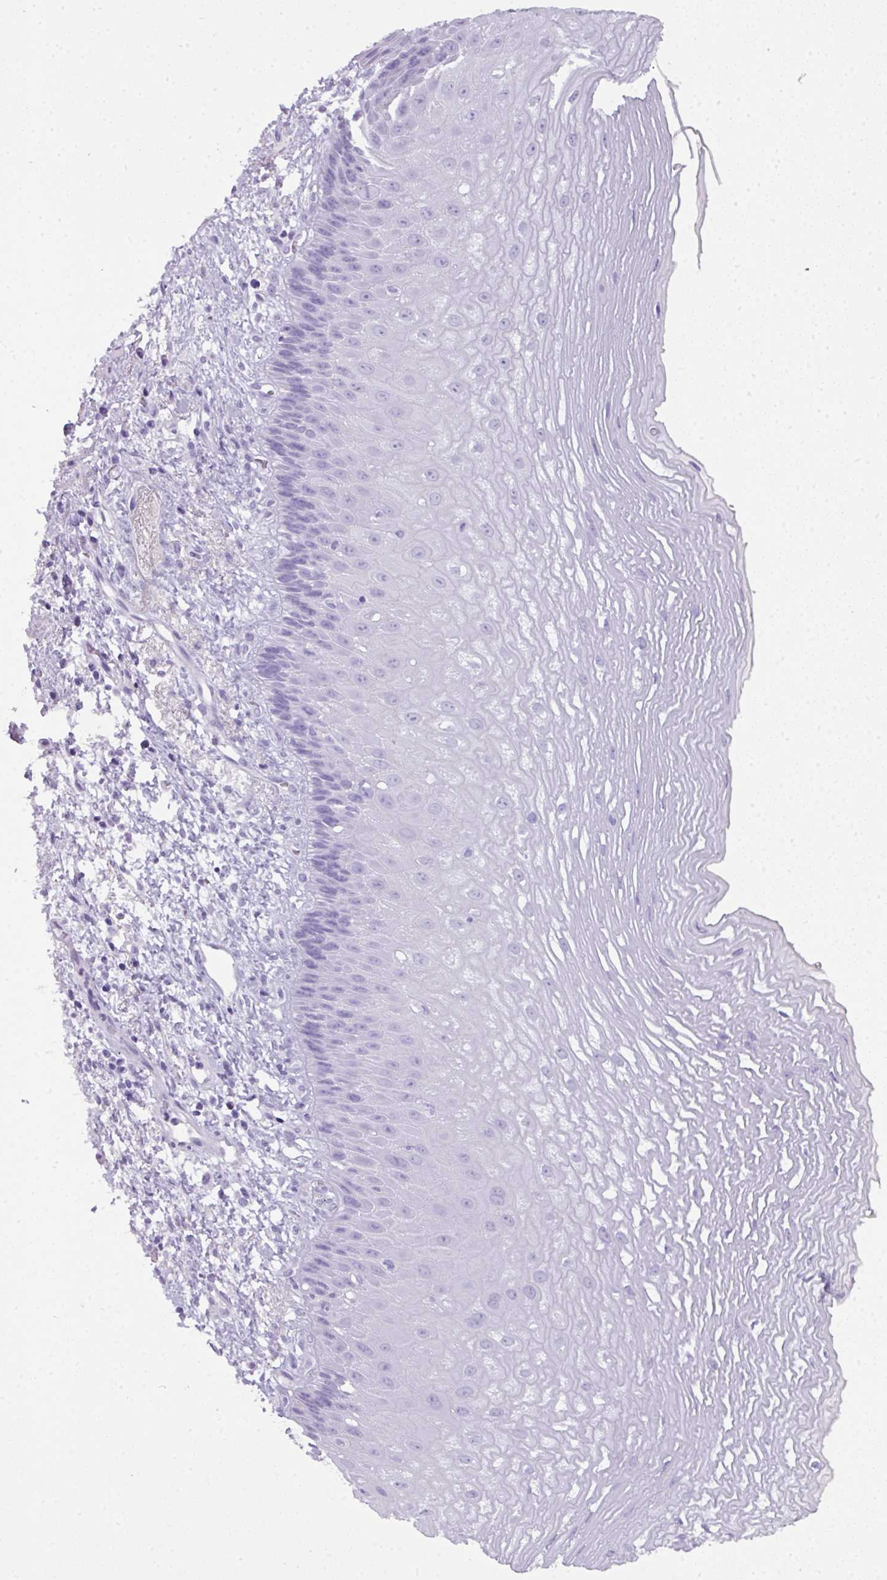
{"staining": {"intensity": "negative", "quantity": "none", "location": "none"}, "tissue": "esophagus", "cell_type": "Squamous epithelial cells", "image_type": "normal", "snomed": [{"axis": "morphology", "description": "Normal tissue, NOS"}, {"axis": "topography", "description": "Esophagus"}], "caption": "Immunohistochemical staining of benign esophagus displays no significant expression in squamous epithelial cells. (DAB (3,3'-diaminobenzidine) immunohistochemistry visualized using brightfield microscopy, high magnification).", "gene": "TNP1", "patient": {"sex": "male", "age": 60}}